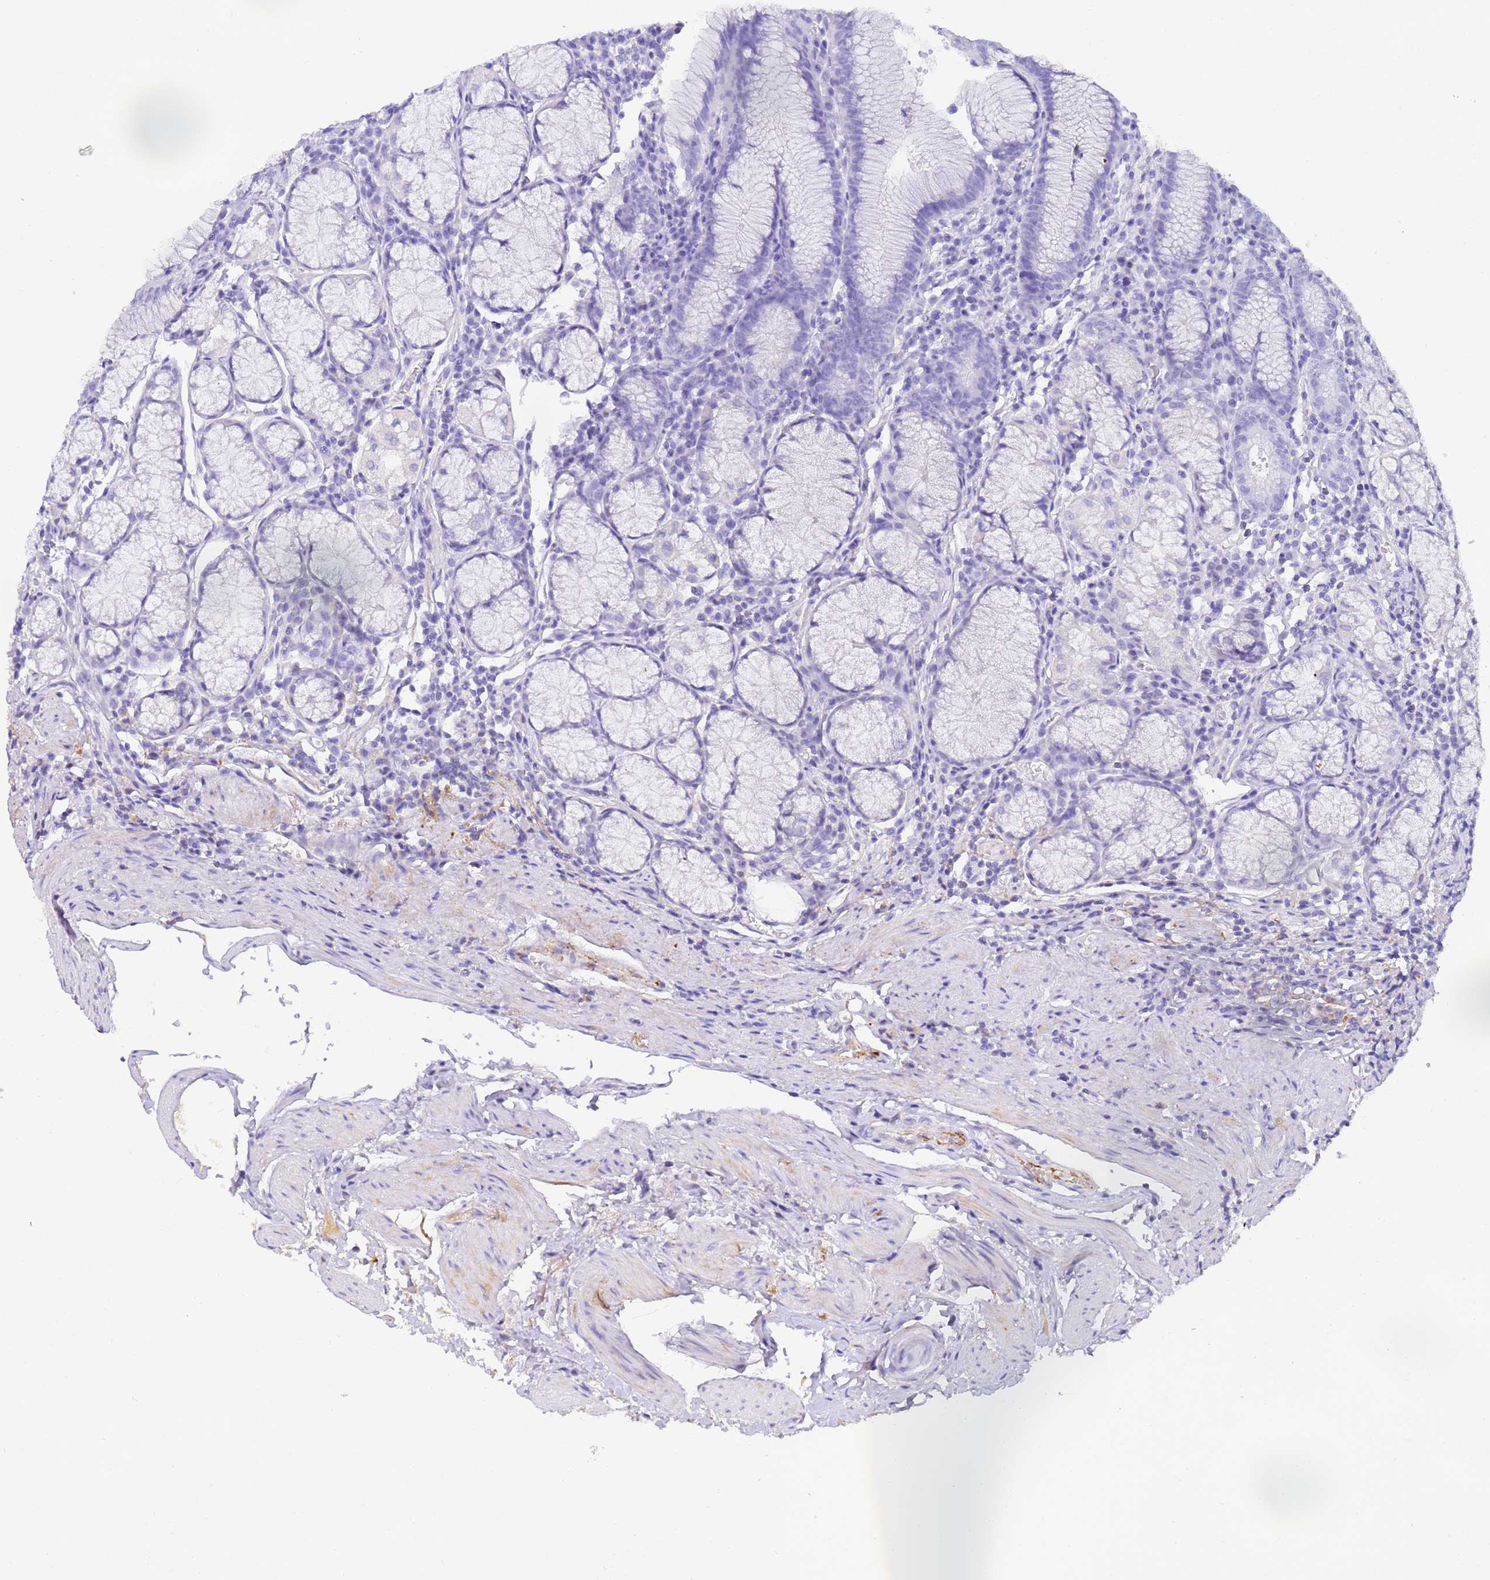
{"staining": {"intensity": "negative", "quantity": "none", "location": "none"}, "tissue": "stomach", "cell_type": "Glandular cells", "image_type": "normal", "snomed": [{"axis": "morphology", "description": "Normal tissue, NOS"}, {"axis": "topography", "description": "Stomach"}], "caption": "Glandular cells show no significant staining in benign stomach. (IHC, brightfield microscopy, high magnification).", "gene": "CFHR1", "patient": {"sex": "male", "age": 55}}